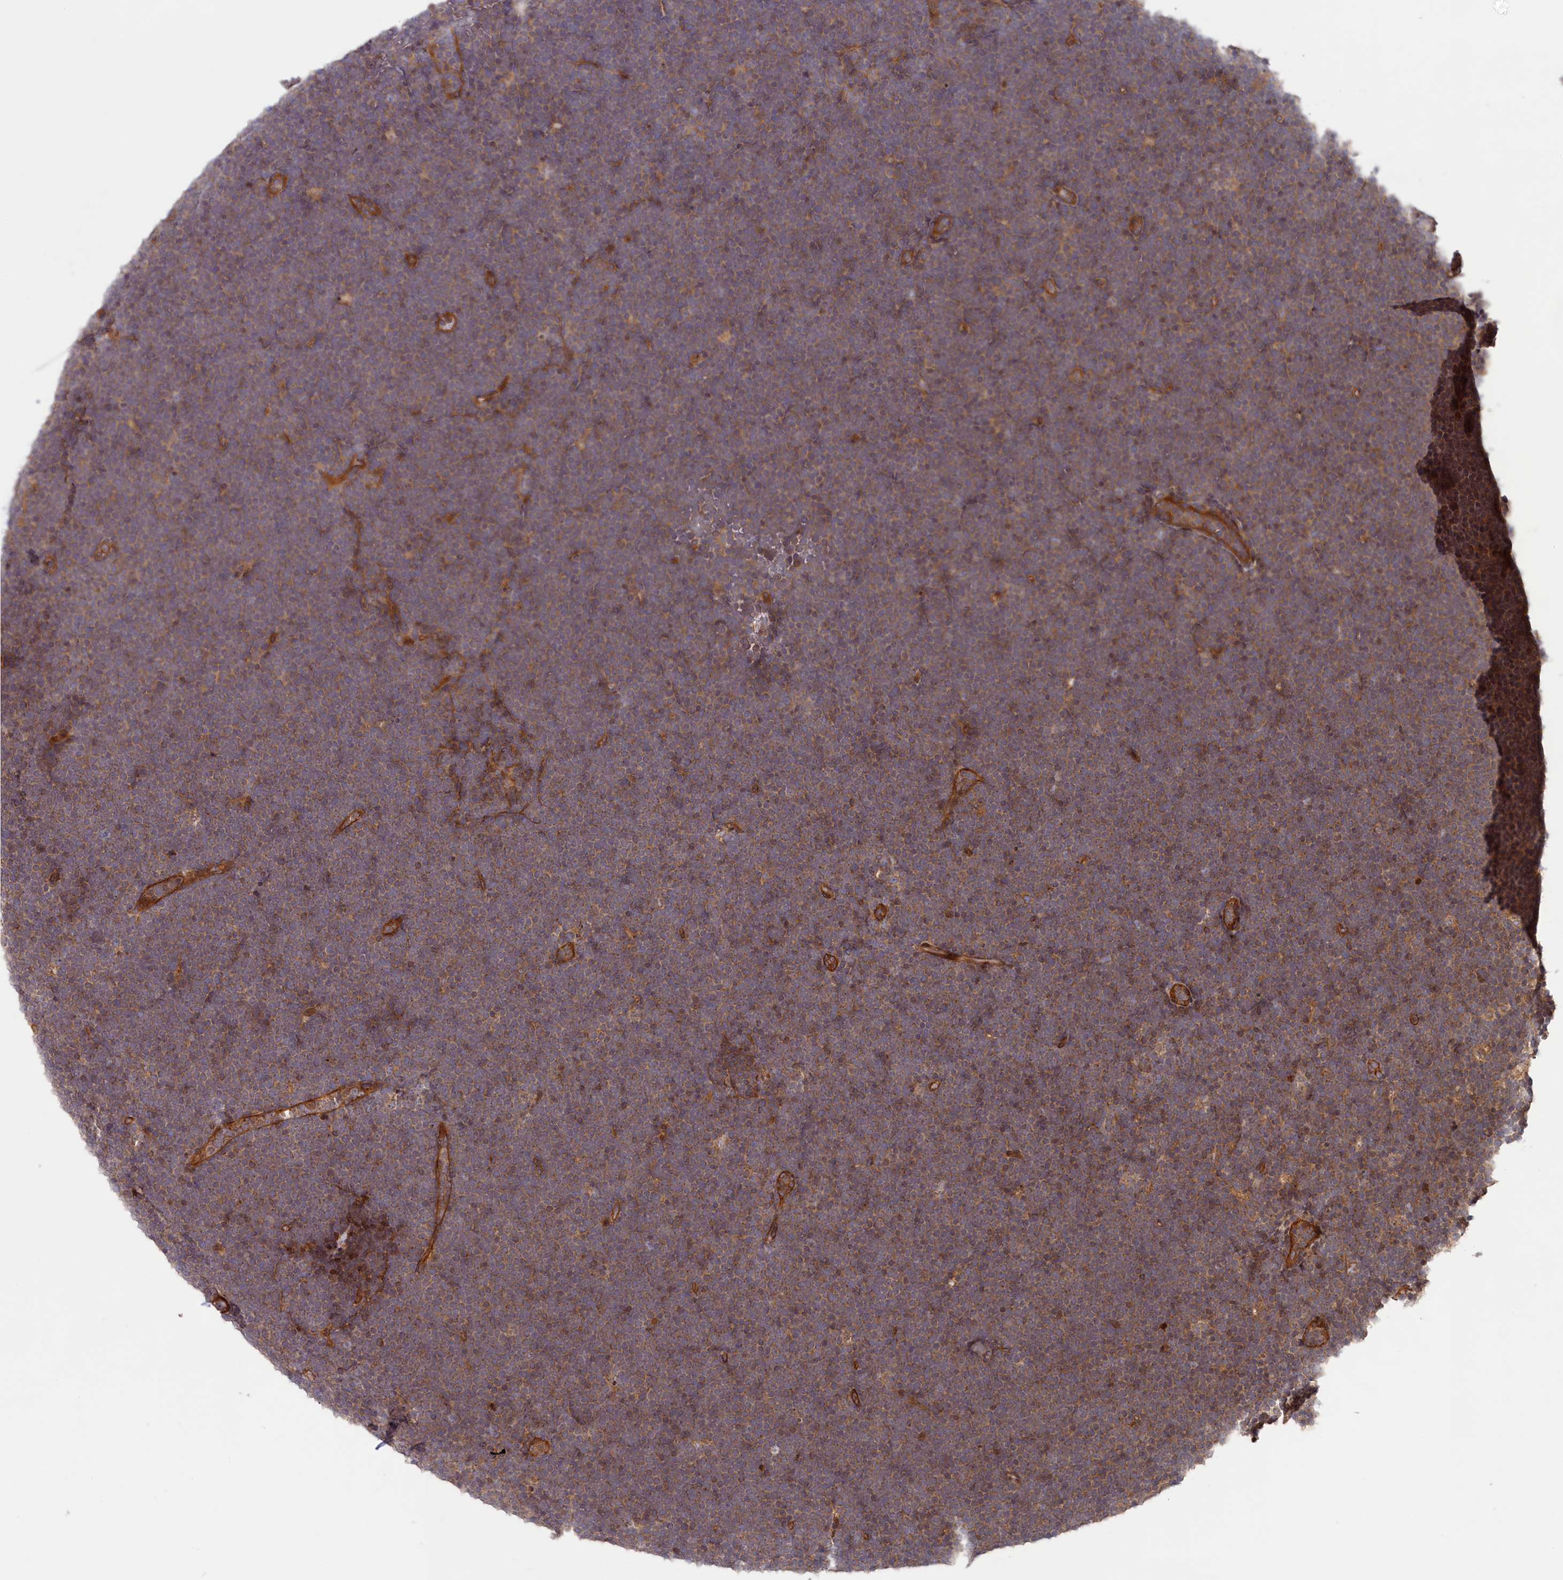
{"staining": {"intensity": "weak", "quantity": ">75%", "location": "cytoplasmic/membranous"}, "tissue": "lymphoma", "cell_type": "Tumor cells", "image_type": "cancer", "snomed": [{"axis": "morphology", "description": "Malignant lymphoma, non-Hodgkin's type, High grade"}, {"axis": "topography", "description": "Lymph node"}], "caption": "There is low levels of weak cytoplasmic/membranous positivity in tumor cells of lymphoma, as demonstrated by immunohistochemical staining (brown color).", "gene": "CEP44", "patient": {"sex": "male", "age": 13}}